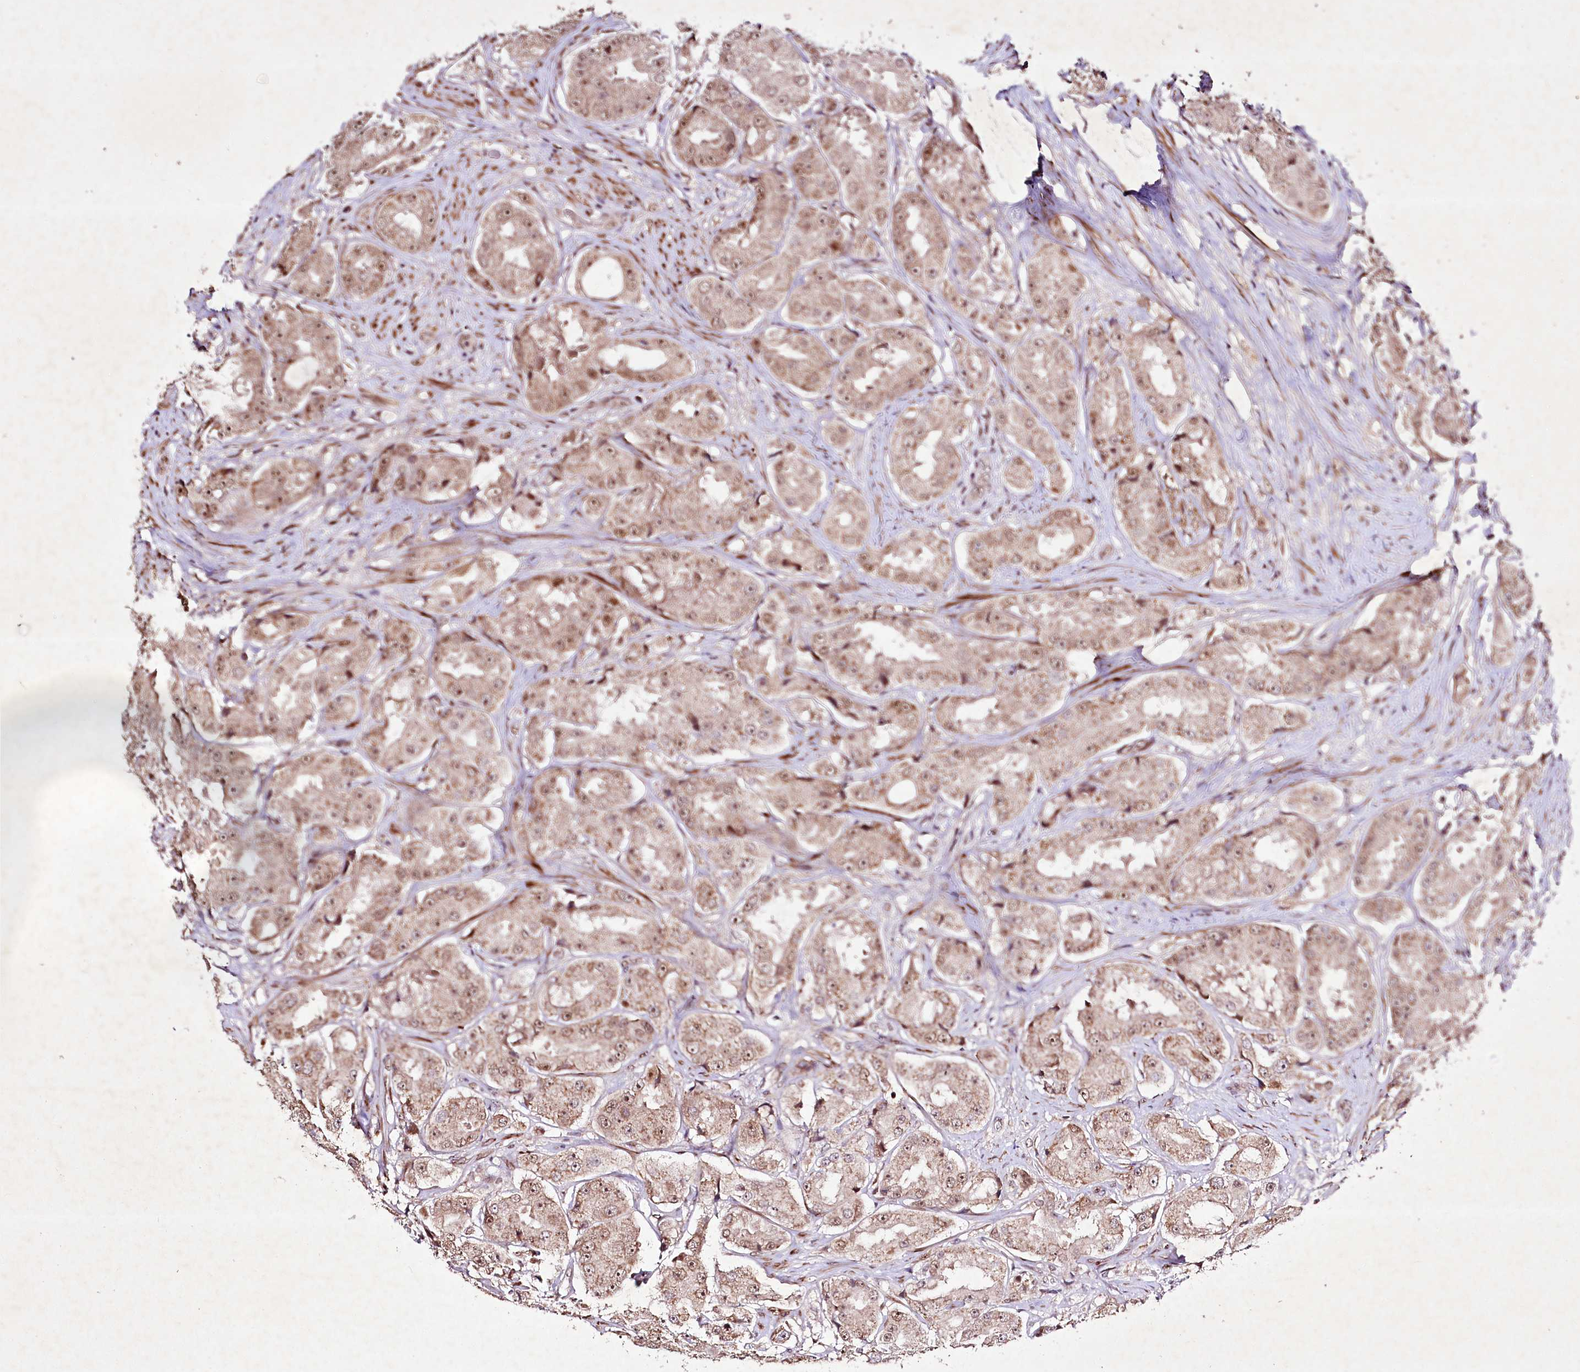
{"staining": {"intensity": "weak", "quantity": ">75%", "location": "cytoplasmic/membranous,nuclear"}, "tissue": "prostate cancer", "cell_type": "Tumor cells", "image_type": "cancer", "snomed": [{"axis": "morphology", "description": "Adenocarcinoma, High grade"}, {"axis": "topography", "description": "Prostate"}], "caption": "A low amount of weak cytoplasmic/membranous and nuclear expression is identified in approximately >75% of tumor cells in high-grade adenocarcinoma (prostate) tissue.", "gene": "DMP1", "patient": {"sex": "male", "age": 73}}